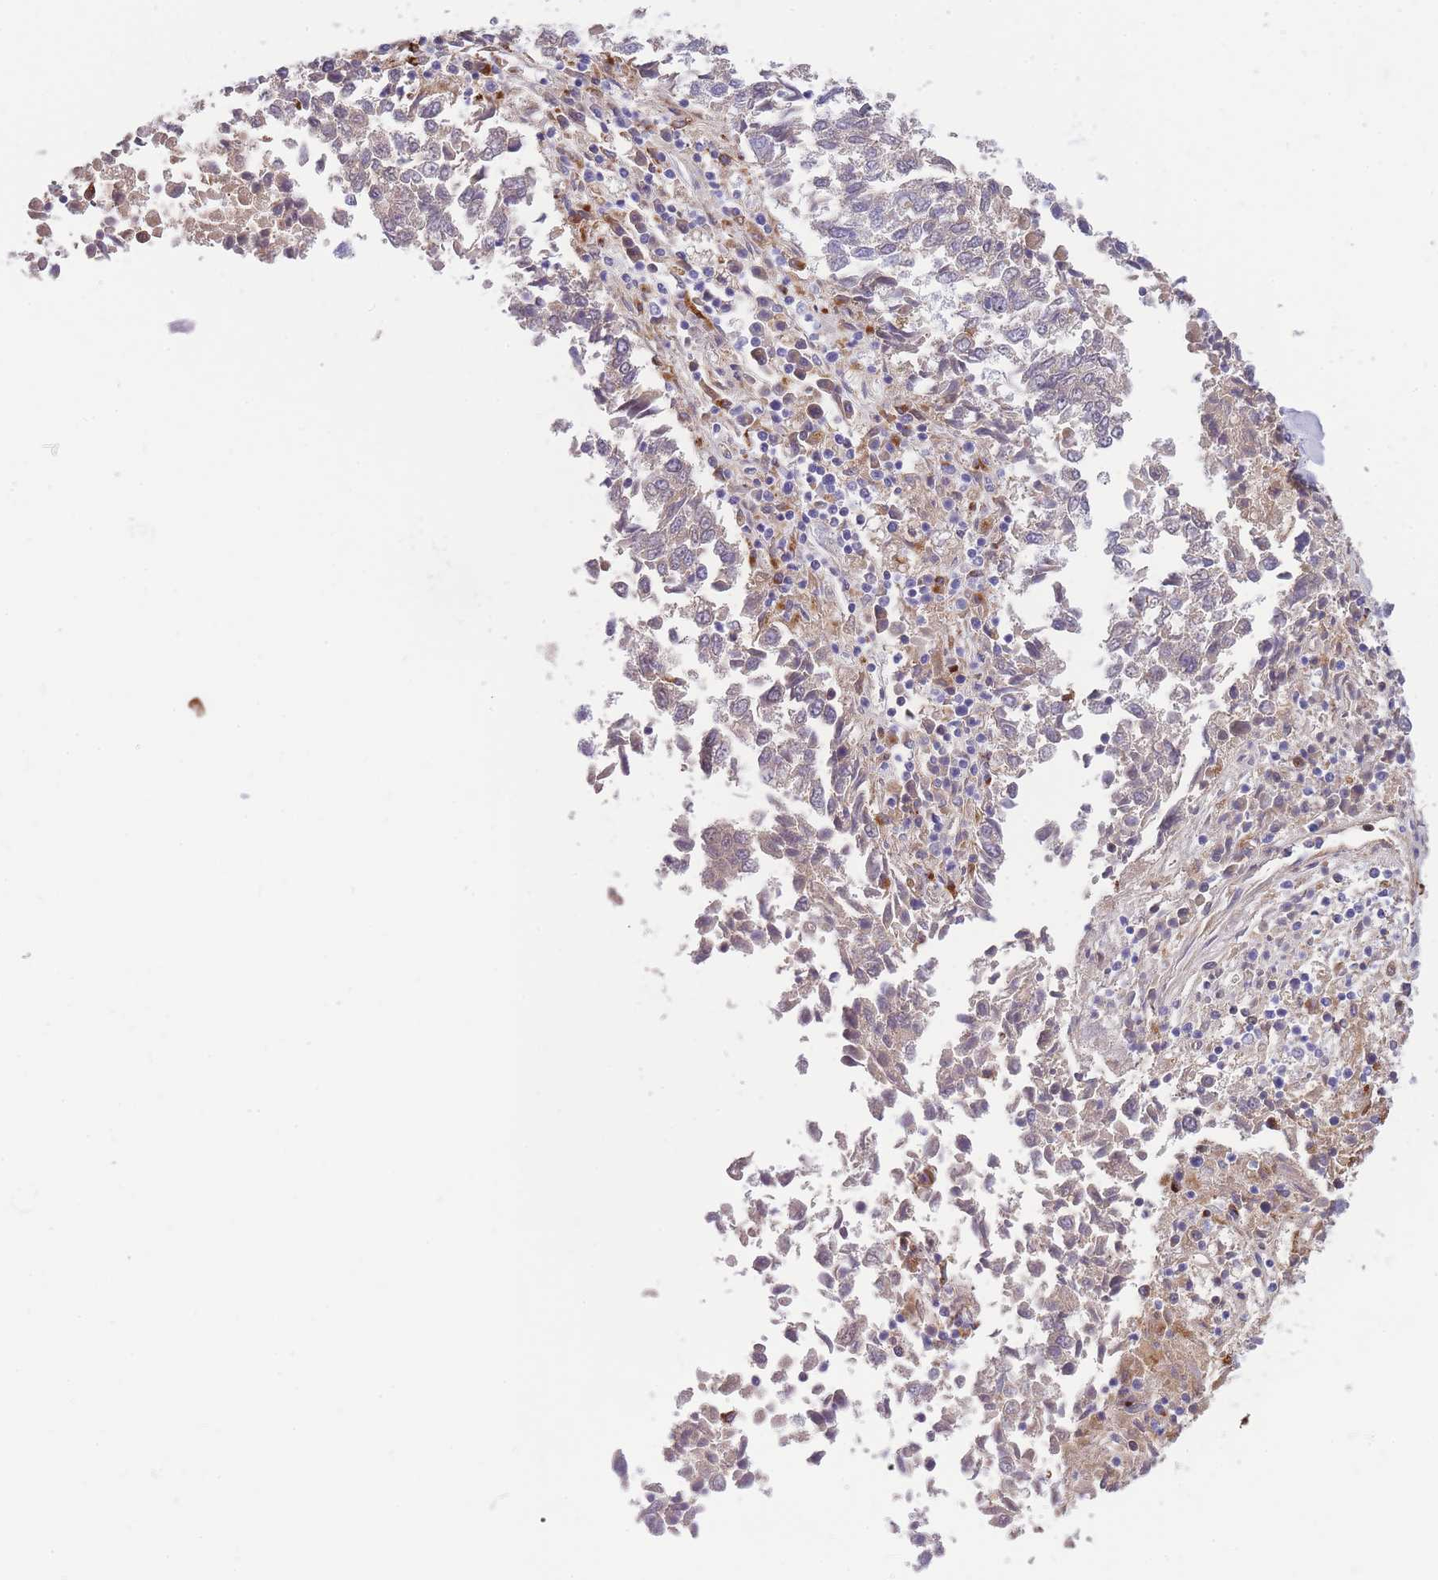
{"staining": {"intensity": "weak", "quantity": "25%-75%", "location": "cytoplasmic/membranous"}, "tissue": "lung cancer", "cell_type": "Tumor cells", "image_type": "cancer", "snomed": [{"axis": "morphology", "description": "Squamous cell carcinoma, NOS"}, {"axis": "topography", "description": "Lung"}], "caption": "A brown stain highlights weak cytoplasmic/membranous staining of a protein in lung cancer tumor cells.", "gene": "GNAT1", "patient": {"sex": "male", "age": 73}}